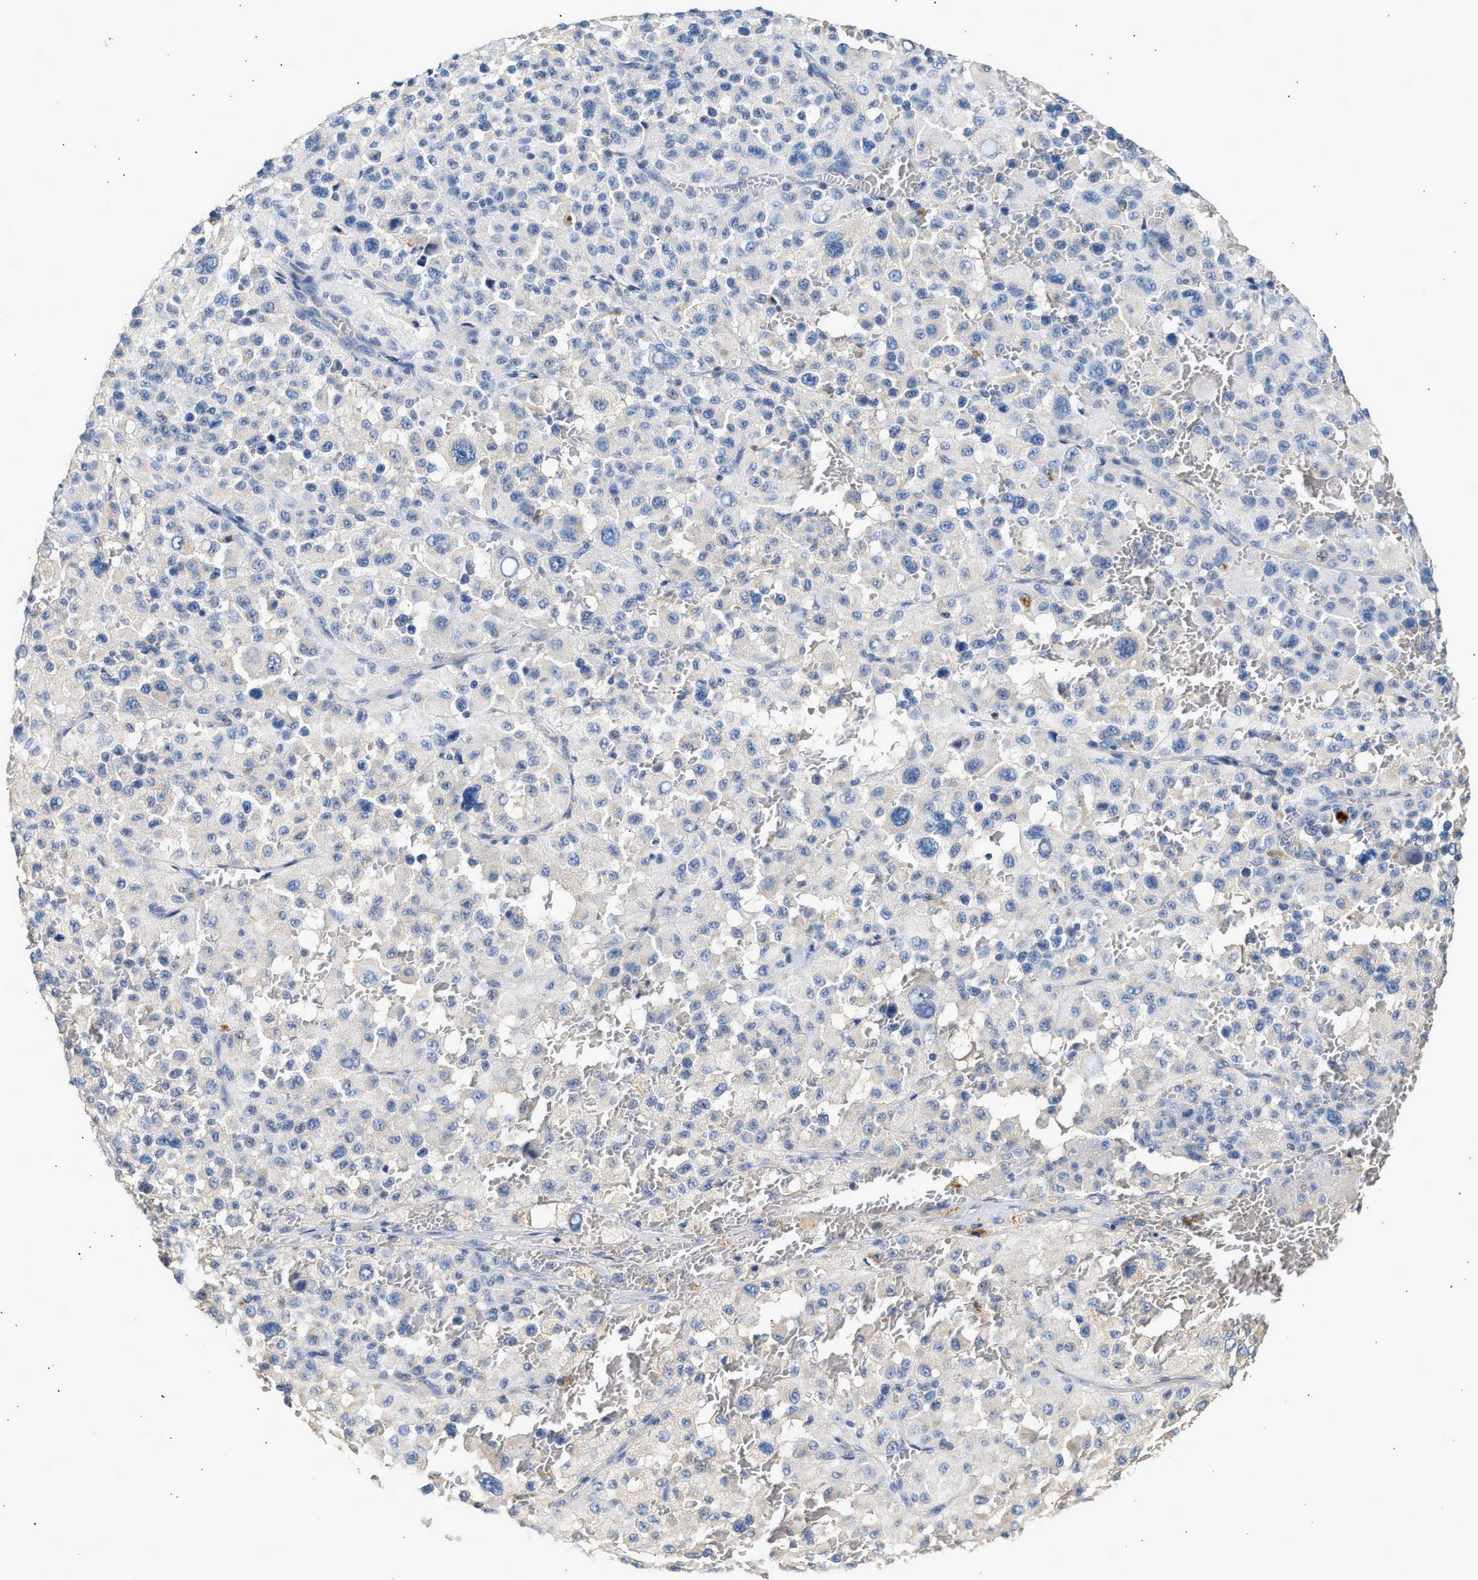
{"staining": {"intensity": "negative", "quantity": "none", "location": "none"}, "tissue": "melanoma", "cell_type": "Tumor cells", "image_type": "cancer", "snomed": [{"axis": "morphology", "description": "Malignant melanoma, Metastatic site"}, {"axis": "topography", "description": "Skin"}], "caption": "Tumor cells show no significant protein expression in melanoma.", "gene": "WDR31", "patient": {"sex": "female", "age": 74}}